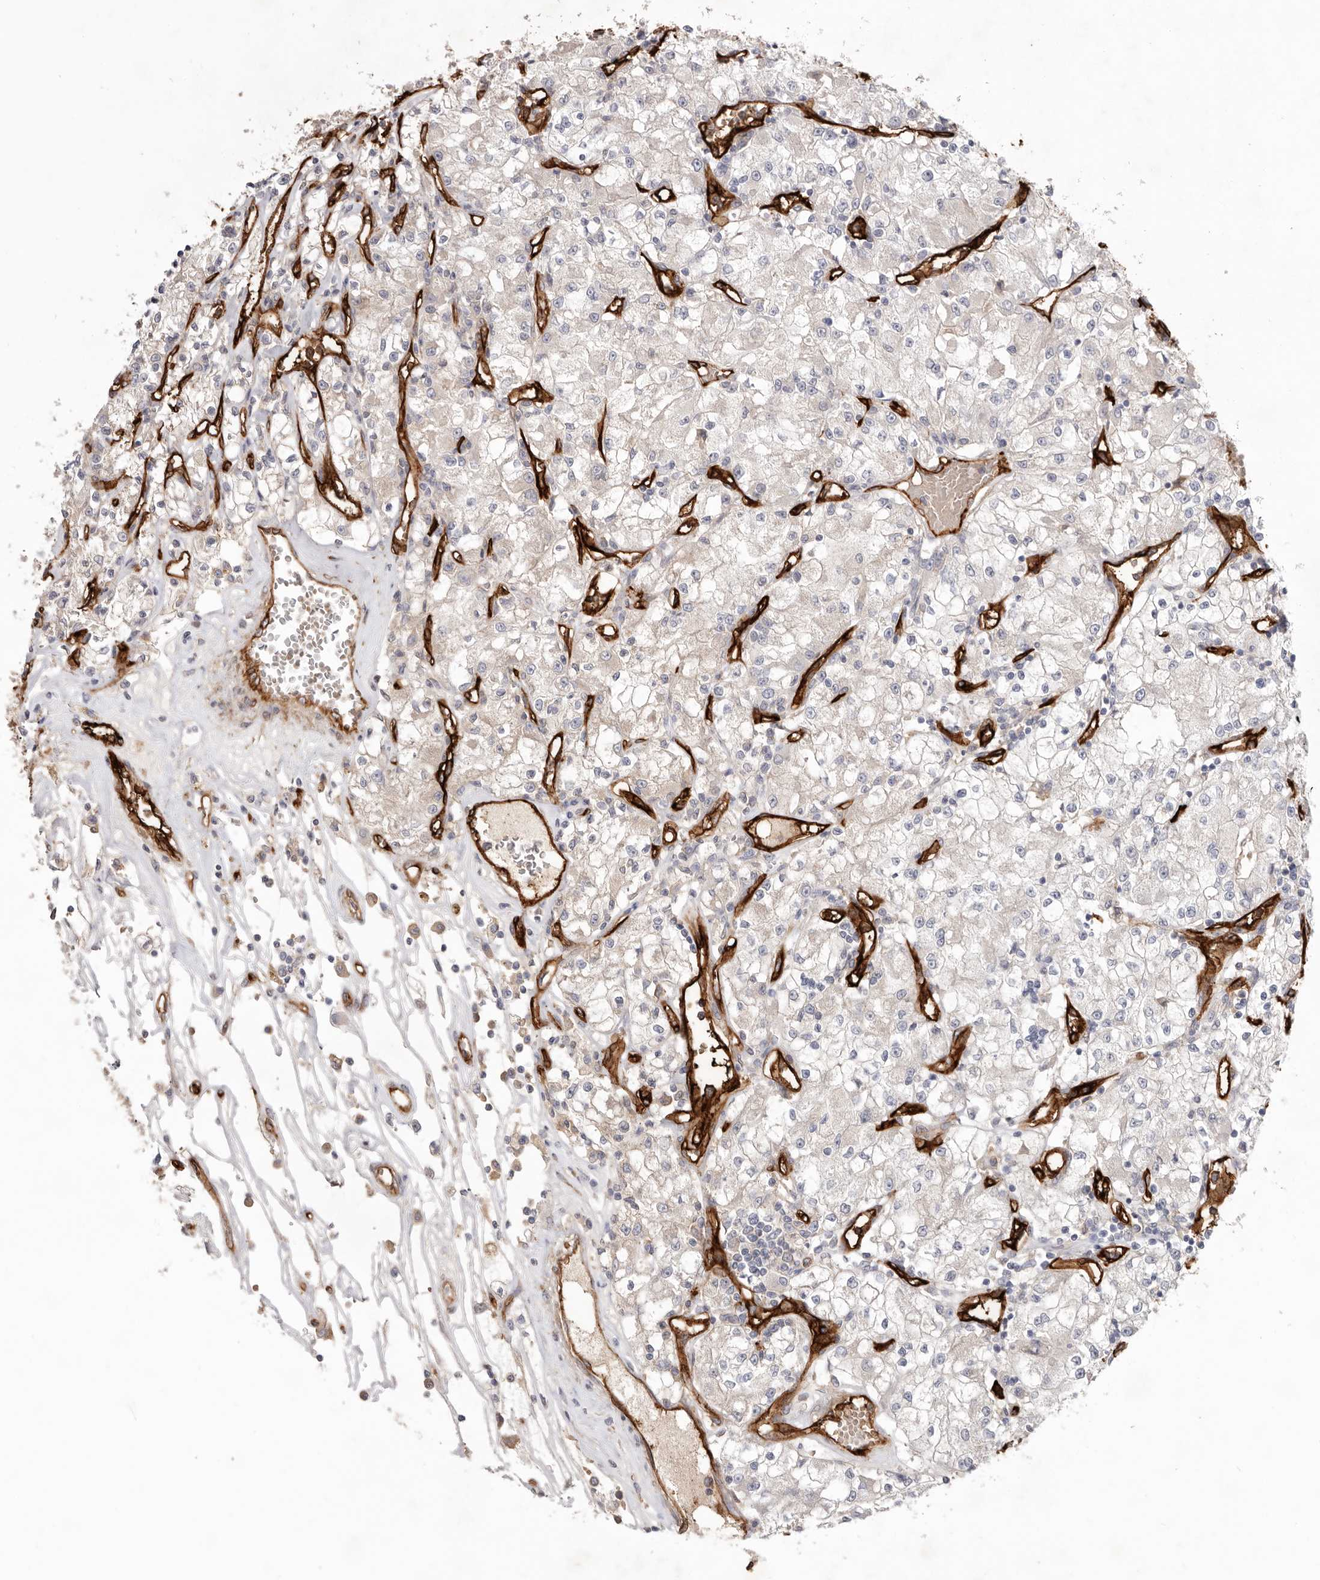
{"staining": {"intensity": "negative", "quantity": "none", "location": "none"}, "tissue": "renal cancer", "cell_type": "Tumor cells", "image_type": "cancer", "snomed": [{"axis": "morphology", "description": "Adenocarcinoma, NOS"}, {"axis": "topography", "description": "Kidney"}], "caption": "The histopathology image exhibits no significant expression in tumor cells of renal cancer (adenocarcinoma). (IHC, brightfield microscopy, high magnification).", "gene": "LRRC66", "patient": {"sex": "female", "age": 59}}